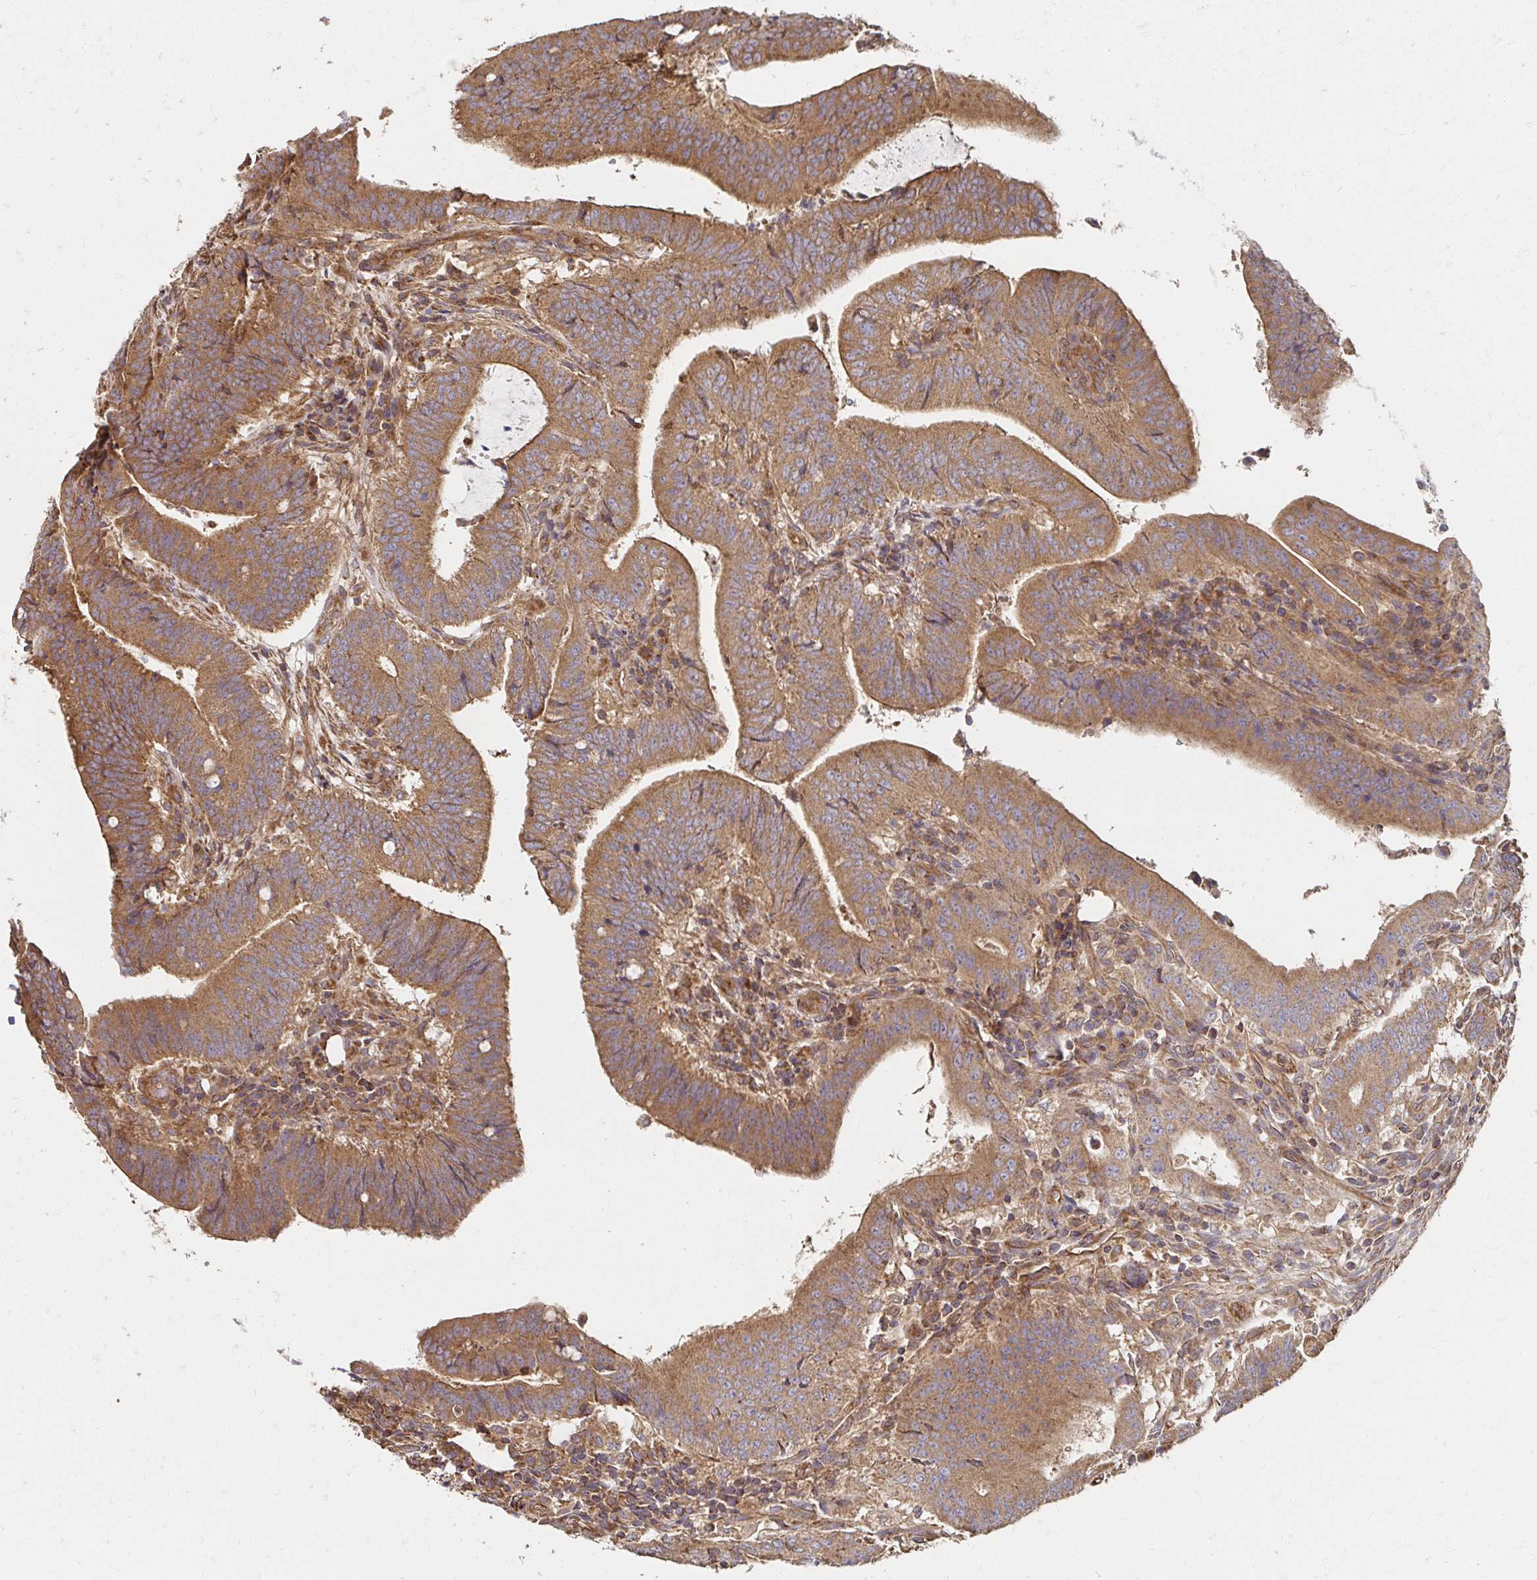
{"staining": {"intensity": "moderate", "quantity": ">75%", "location": "cytoplasmic/membranous"}, "tissue": "colorectal cancer", "cell_type": "Tumor cells", "image_type": "cancer", "snomed": [{"axis": "morphology", "description": "Adenocarcinoma, NOS"}, {"axis": "topography", "description": "Colon"}], "caption": "Colorectal cancer tissue exhibits moderate cytoplasmic/membranous expression in about >75% of tumor cells", "gene": "APBB1", "patient": {"sex": "female", "age": 43}}